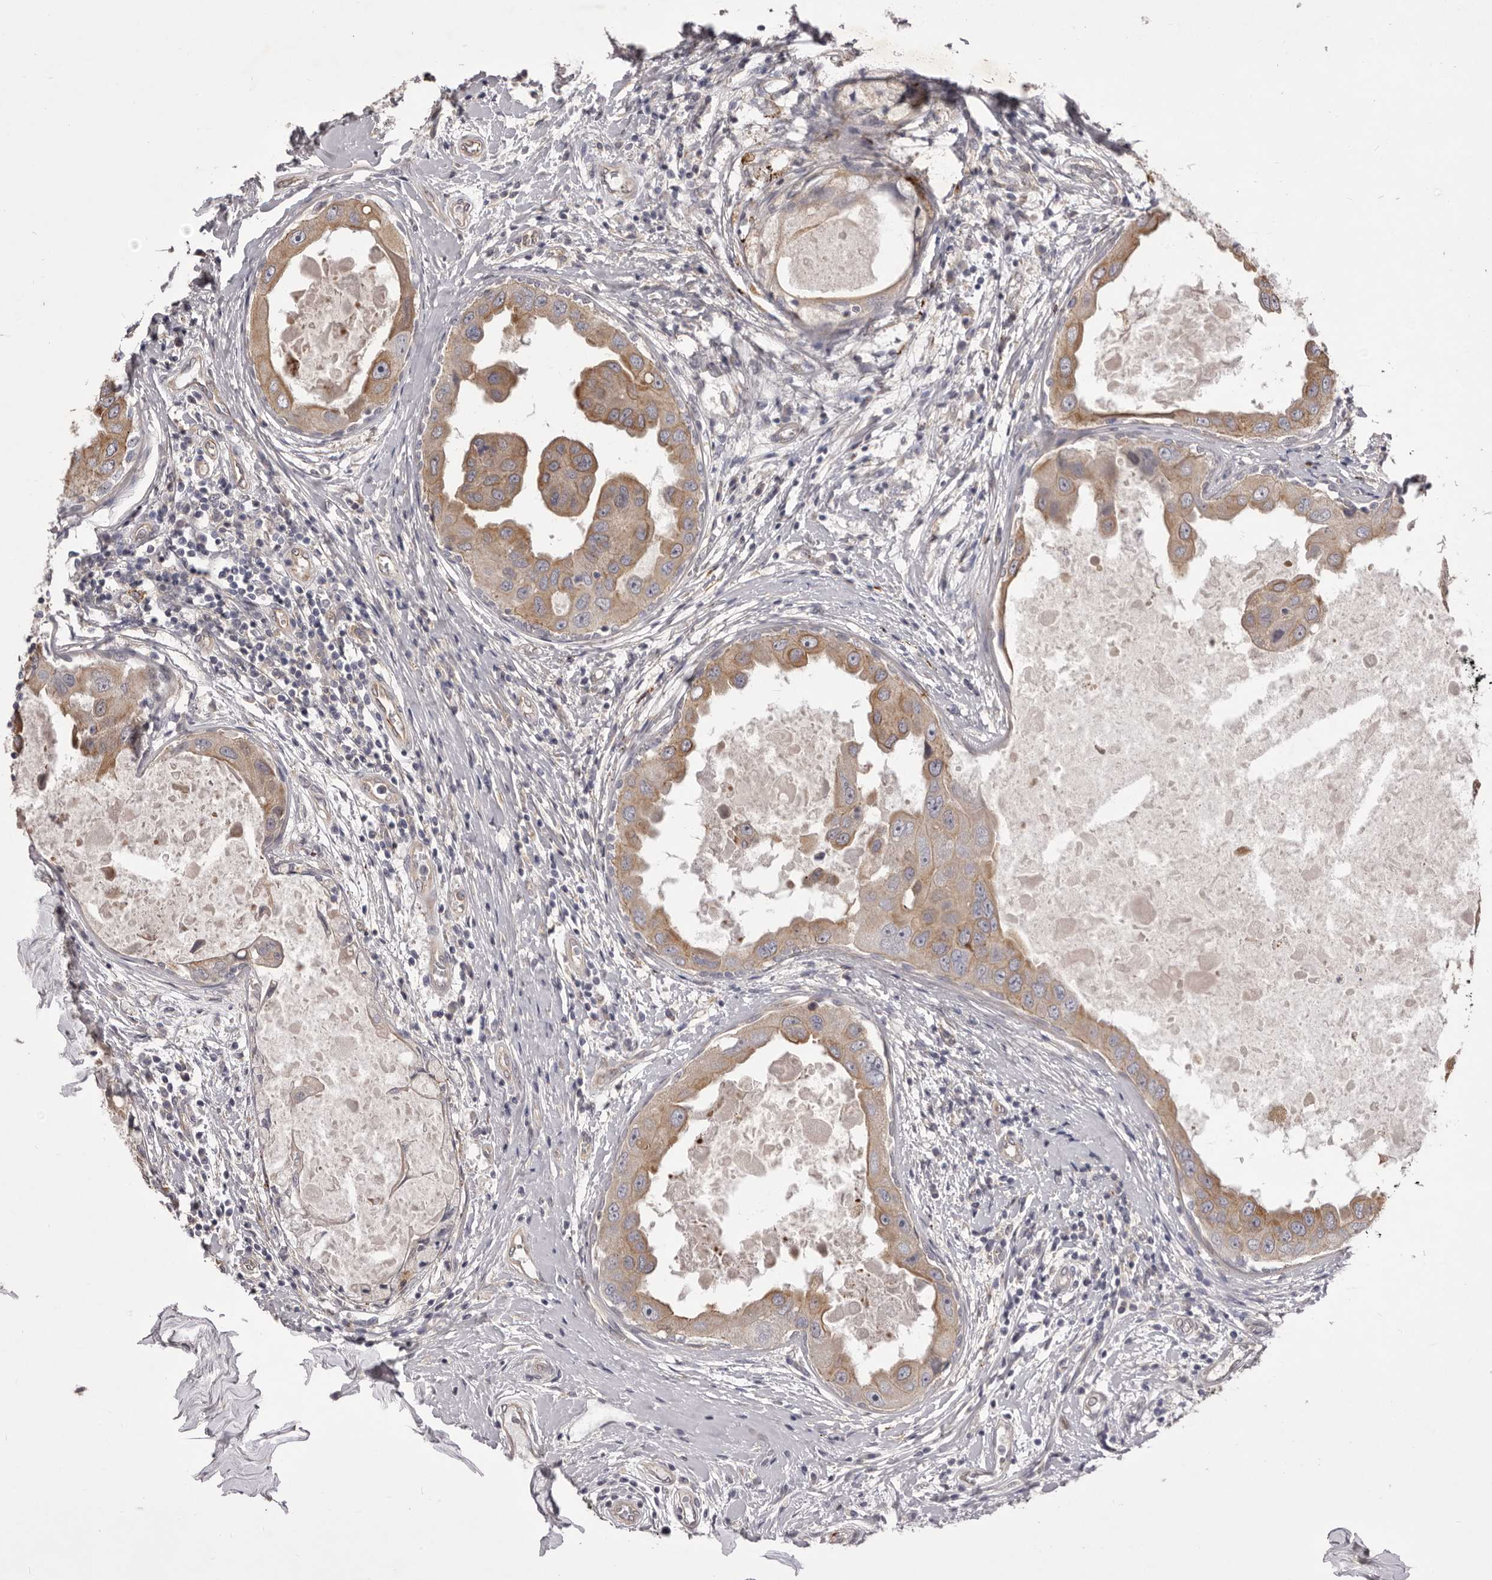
{"staining": {"intensity": "weak", "quantity": ">75%", "location": "cytoplasmic/membranous"}, "tissue": "breast cancer", "cell_type": "Tumor cells", "image_type": "cancer", "snomed": [{"axis": "morphology", "description": "Duct carcinoma"}, {"axis": "topography", "description": "Breast"}], "caption": "Tumor cells show weak cytoplasmic/membranous positivity in approximately >75% of cells in breast cancer. Nuclei are stained in blue.", "gene": "PNRC1", "patient": {"sex": "female", "age": 27}}